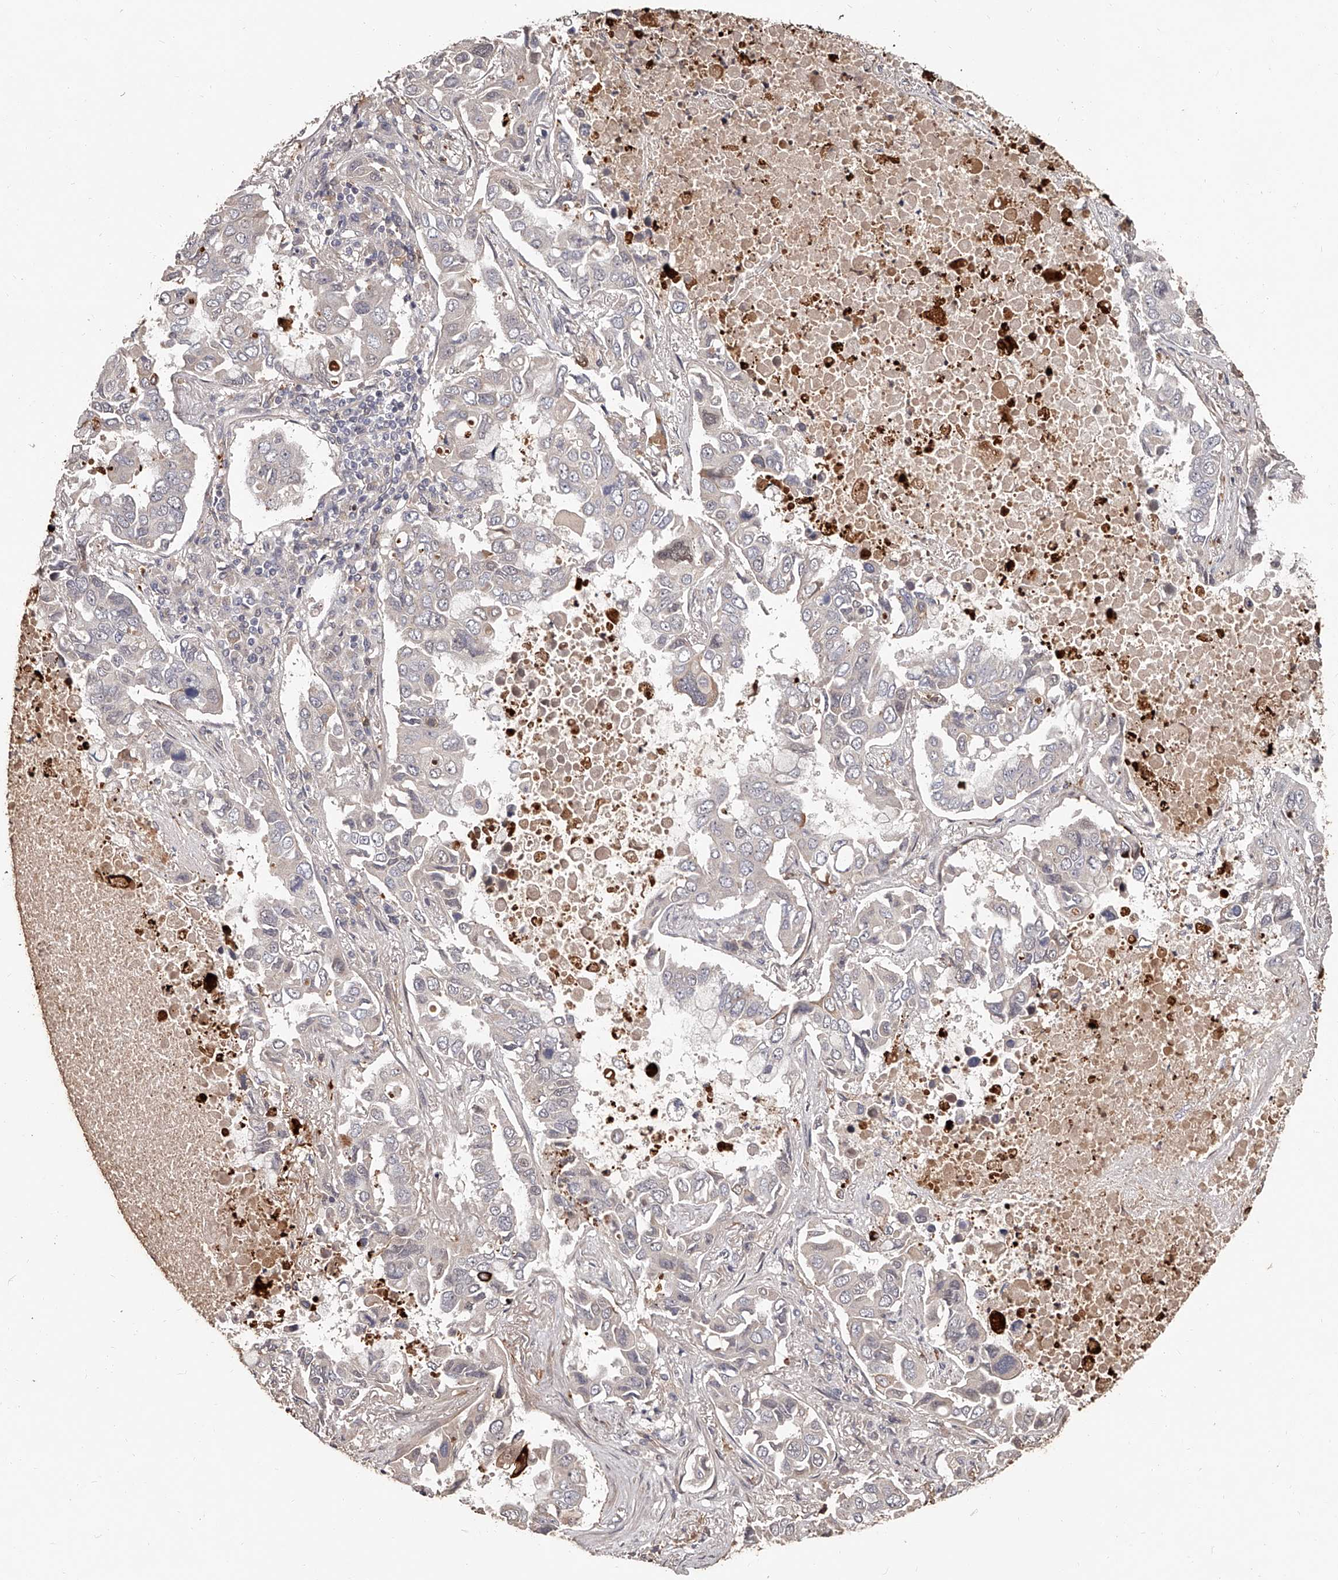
{"staining": {"intensity": "negative", "quantity": "none", "location": "none"}, "tissue": "lung cancer", "cell_type": "Tumor cells", "image_type": "cancer", "snomed": [{"axis": "morphology", "description": "Adenocarcinoma, NOS"}, {"axis": "topography", "description": "Lung"}], "caption": "Adenocarcinoma (lung) was stained to show a protein in brown. There is no significant expression in tumor cells.", "gene": "URGCP", "patient": {"sex": "male", "age": 64}}